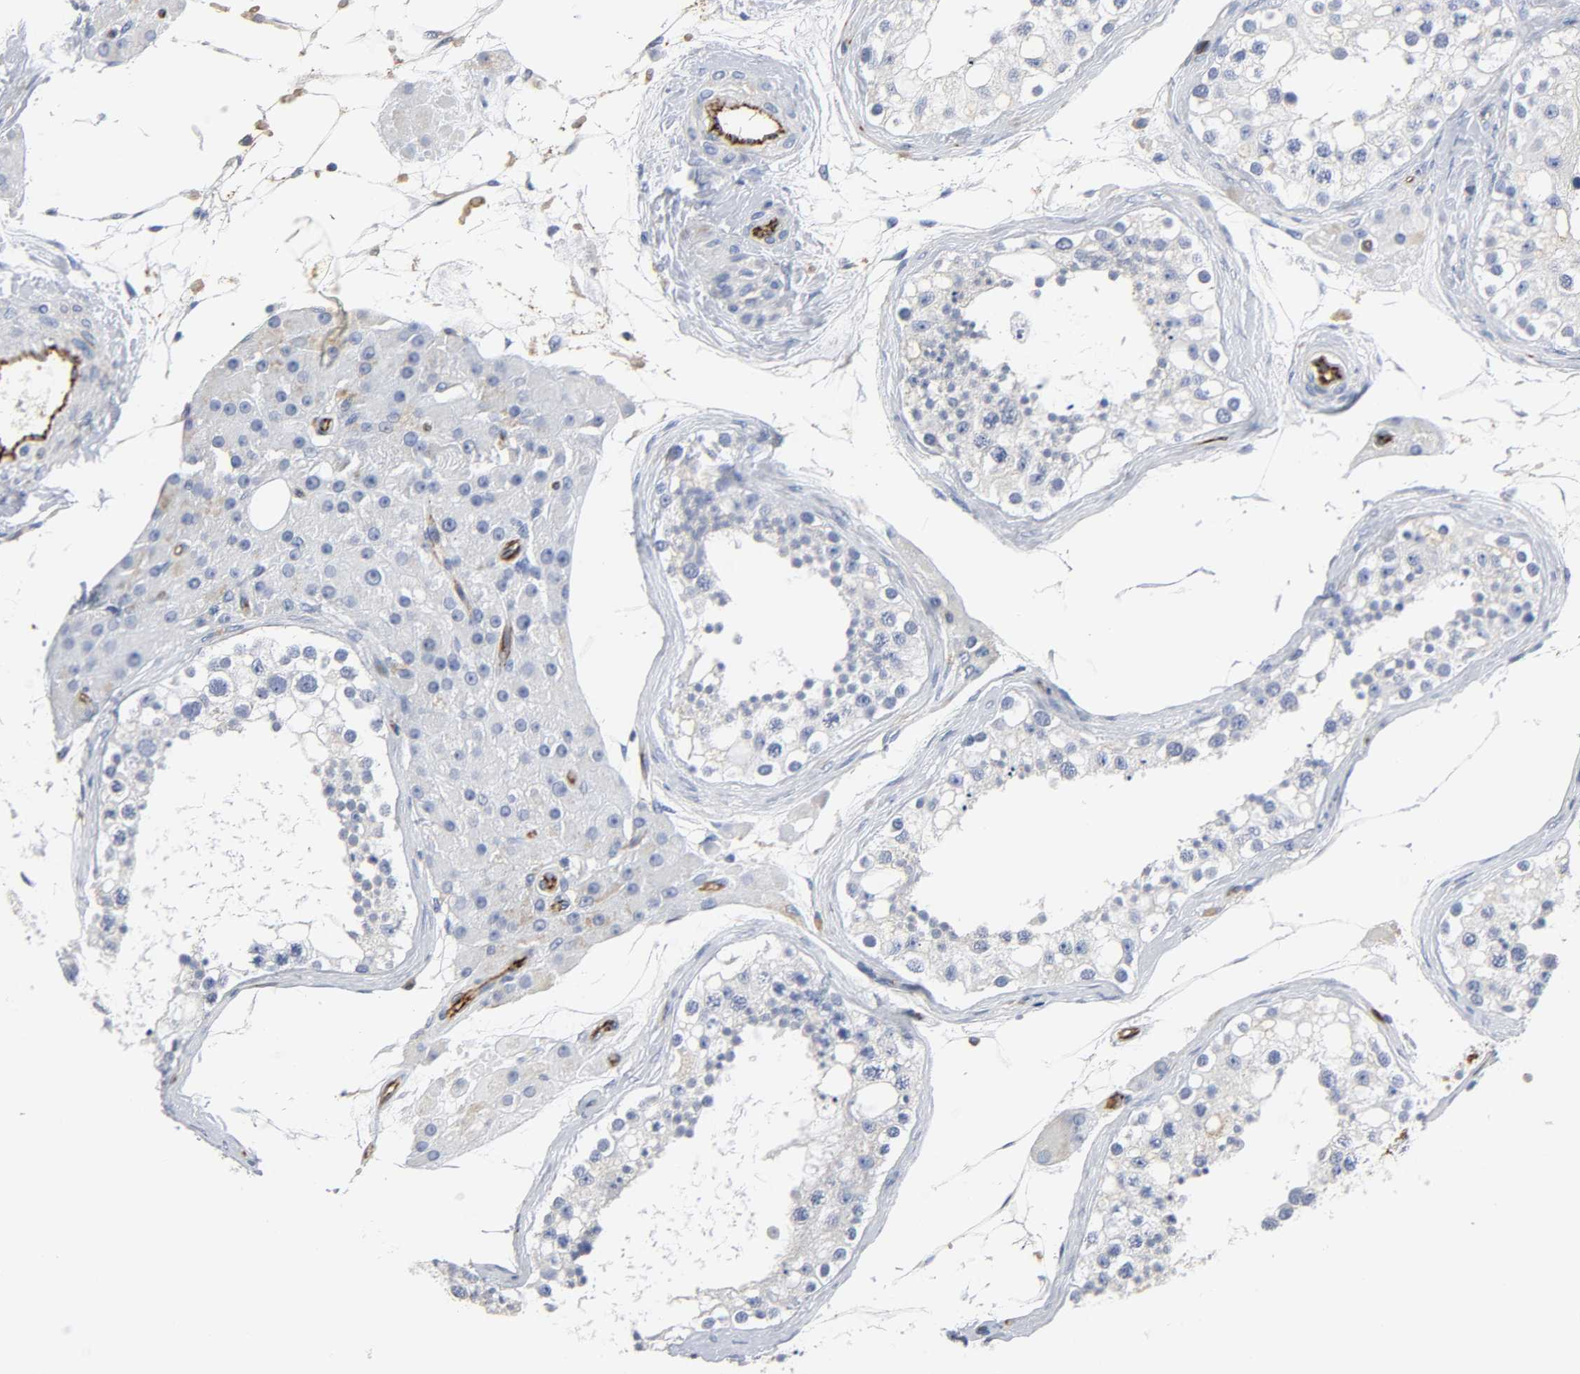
{"staining": {"intensity": "negative", "quantity": "none", "location": "none"}, "tissue": "testis", "cell_type": "Cells in seminiferous ducts", "image_type": "normal", "snomed": [{"axis": "morphology", "description": "Normal tissue, NOS"}, {"axis": "topography", "description": "Testis"}], "caption": "High power microscopy micrograph of an immunohistochemistry photomicrograph of unremarkable testis, revealing no significant positivity in cells in seminiferous ducts. (Immunohistochemistry (ihc), brightfield microscopy, high magnification).", "gene": "PECAM1", "patient": {"sex": "male", "age": 68}}